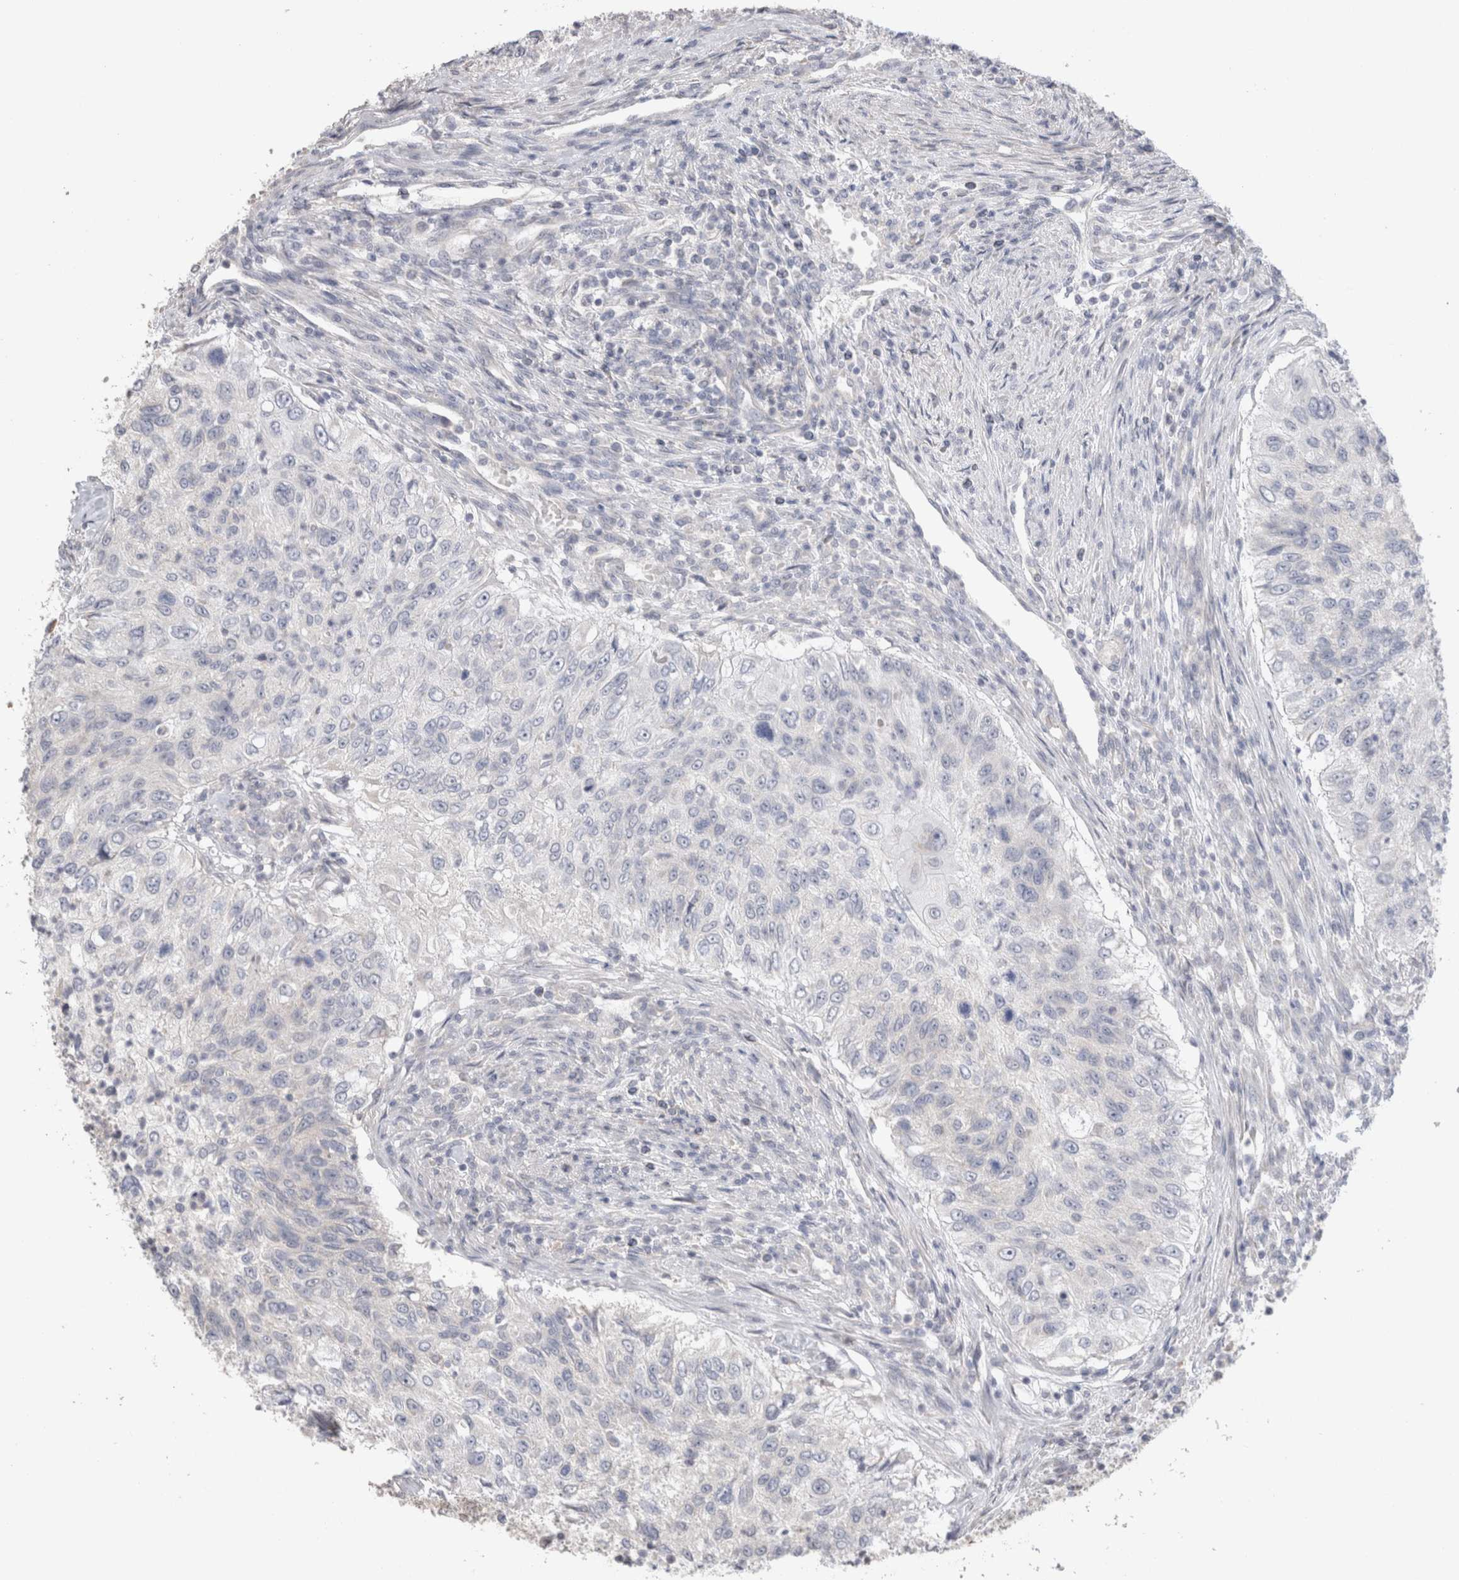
{"staining": {"intensity": "negative", "quantity": "none", "location": "none"}, "tissue": "urothelial cancer", "cell_type": "Tumor cells", "image_type": "cancer", "snomed": [{"axis": "morphology", "description": "Urothelial carcinoma, High grade"}, {"axis": "topography", "description": "Urinary bladder"}], "caption": "An immunohistochemistry photomicrograph of high-grade urothelial carcinoma is shown. There is no staining in tumor cells of high-grade urothelial carcinoma.", "gene": "DMD", "patient": {"sex": "female", "age": 60}}